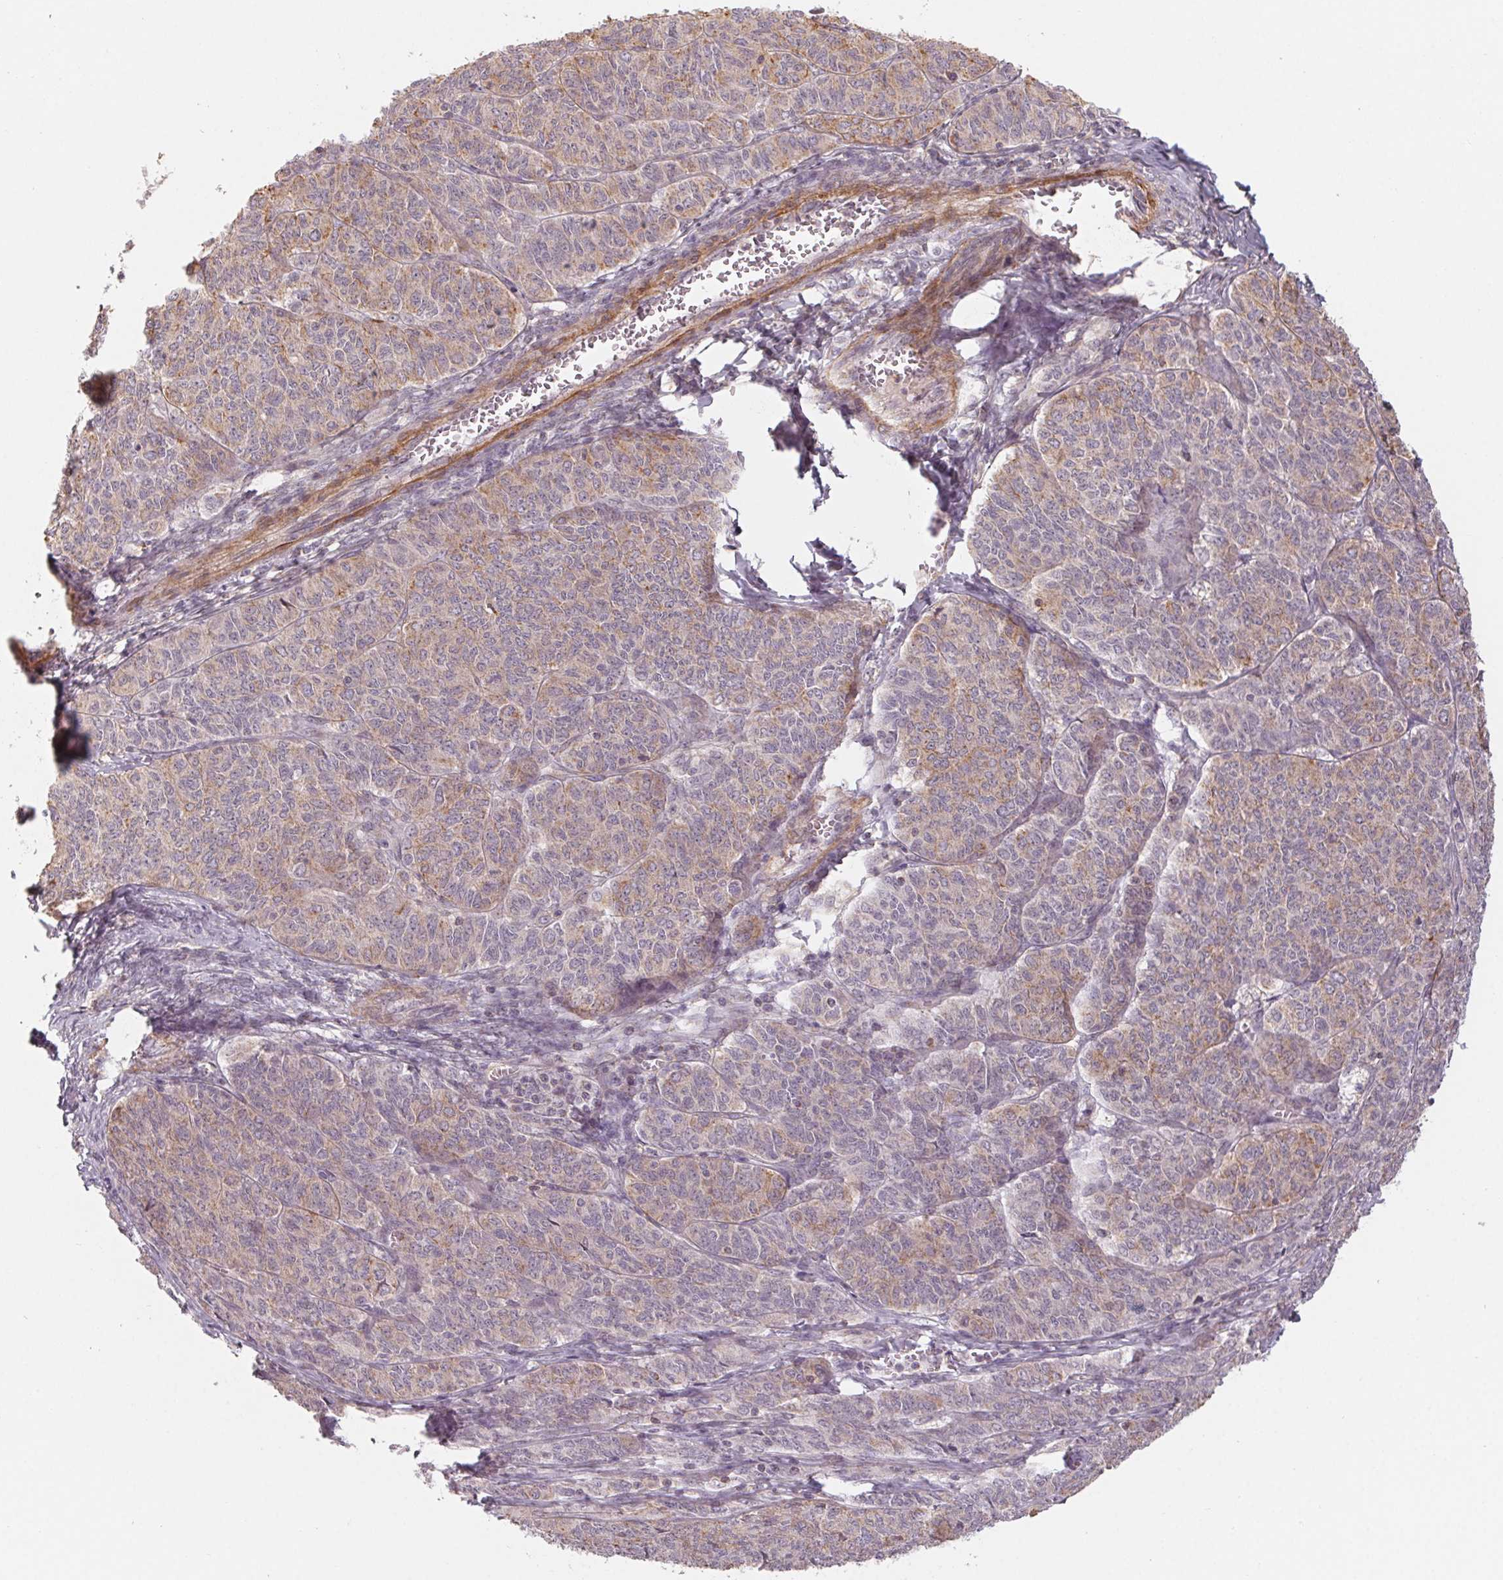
{"staining": {"intensity": "weak", "quantity": "25%-75%", "location": "cytoplasmic/membranous"}, "tissue": "ovarian cancer", "cell_type": "Tumor cells", "image_type": "cancer", "snomed": [{"axis": "morphology", "description": "Carcinoma, endometroid"}, {"axis": "topography", "description": "Ovary"}], "caption": "Endometroid carcinoma (ovarian) stained for a protein (brown) demonstrates weak cytoplasmic/membranous positive expression in approximately 25%-75% of tumor cells.", "gene": "CCDC112", "patient": {"sex": "female", "age": 80}}